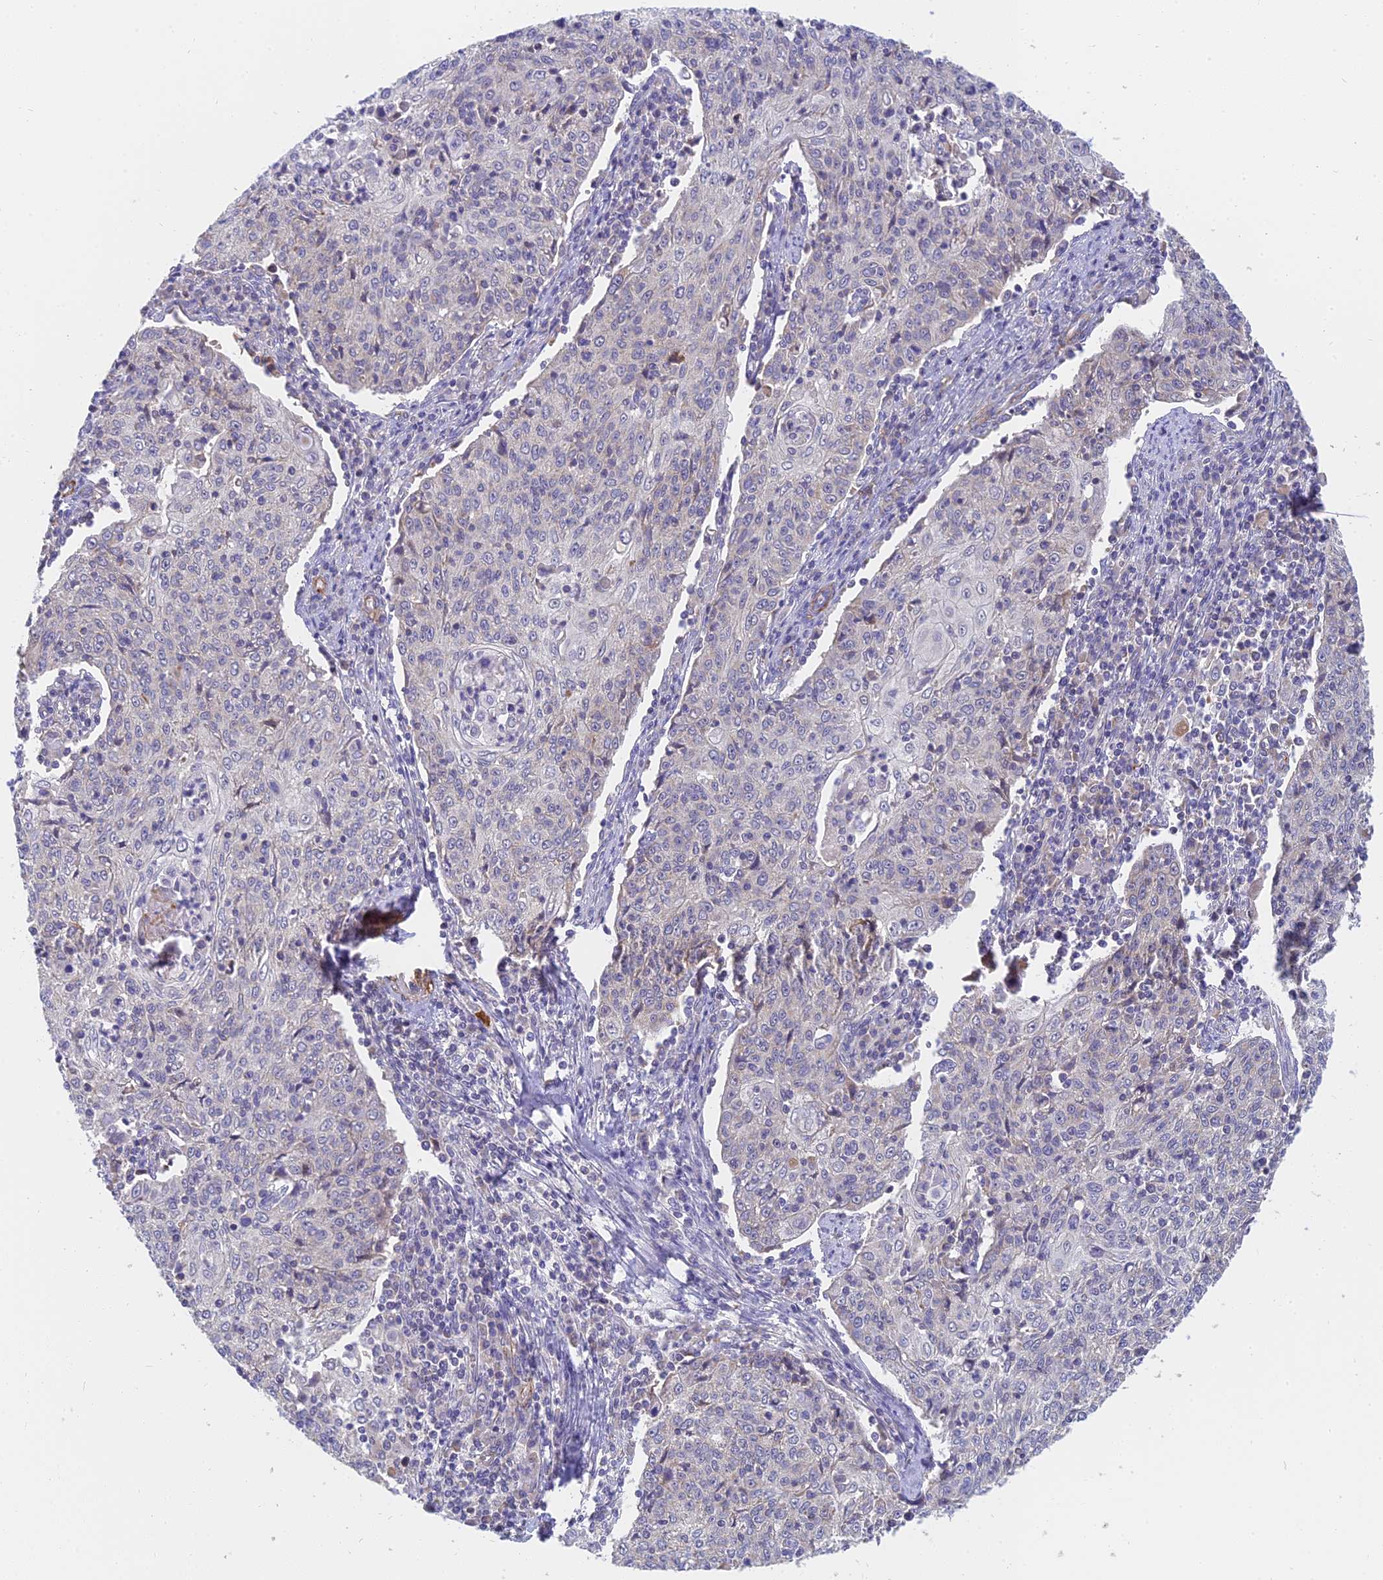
{"staining": {"intensity": "negative", "quantity": "none", "location": "none"}, "tissue": "cervical cancer", "cell_type": "Tumor cells", "image_type": "cancer", "snomed": [{"axis": "morphology", "description": "Squamous cell carcinoma, NOS"}, {"axis": "topography", "description": "Cervix"}], "caption": "Immunohistochemistry image of cervical cancer (squamous cell carcinoma) stained for a protein (brown), which shows no staining in tumor cells.", "gene": "MRPL15", "patient": {"sex": "female", "age": 48}}